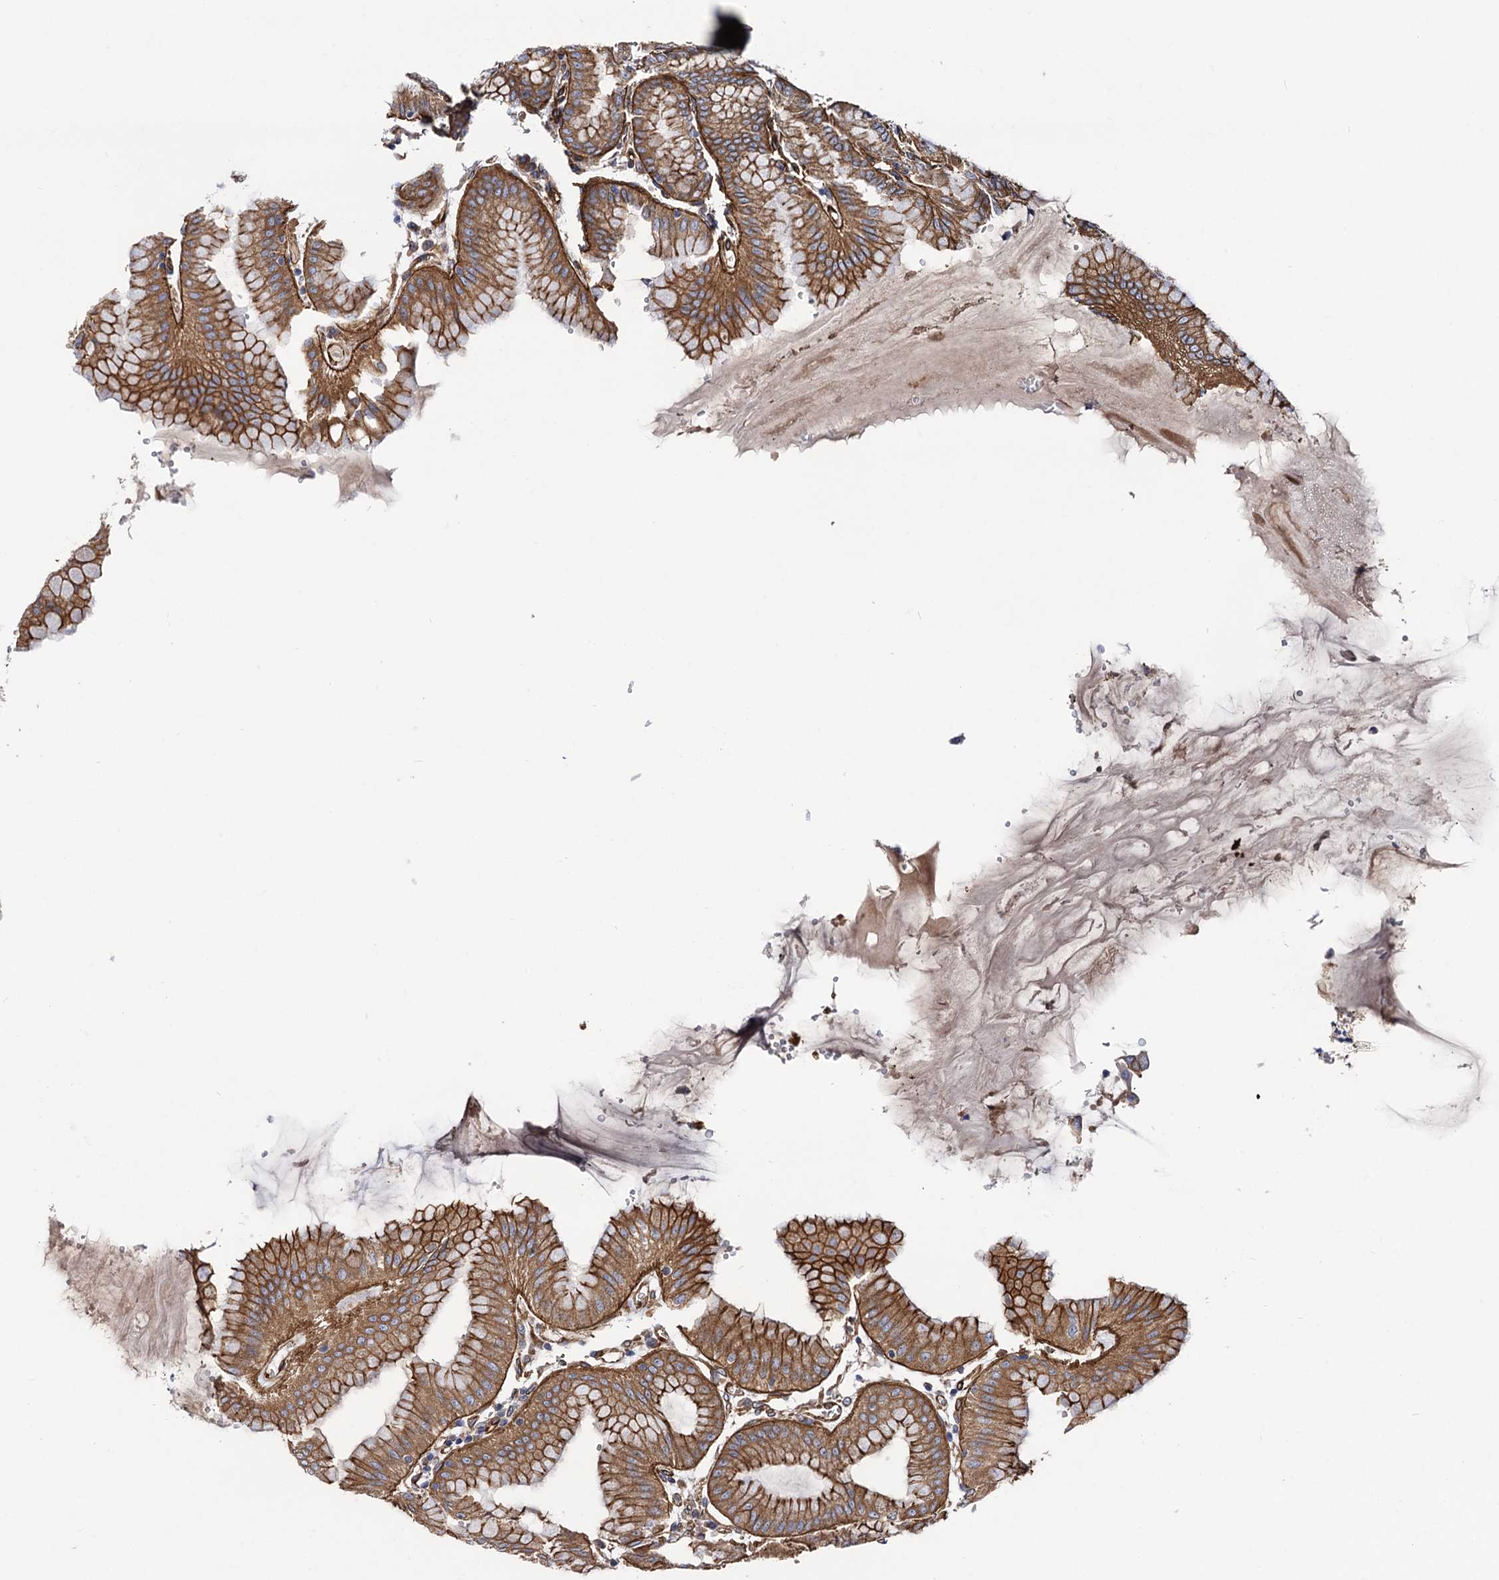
{"staining": {"intensity": "moderate", "quantity": ">75%", "location": "cytoplasmic/membranous"}, "tissue": "stomach", "cell_type": "Glandular cells", "image_type": "normal", "snomed": [{"axis": "morphology", "description": "Normal tissue, NOS"}, {"axis": "topography", "description": "Stomach, lower"}], "caption": "High-magnification brightfield microscopy of normal stomach stained with DAB (brown) and counterstained with hematoxylin (blue). glandular cells exhibit moderate cytoplasmic/membranous positivity is seen in about>75% of cells.", "gene": "CIP2A", "patient": {"sex": "male", "age": 71}}